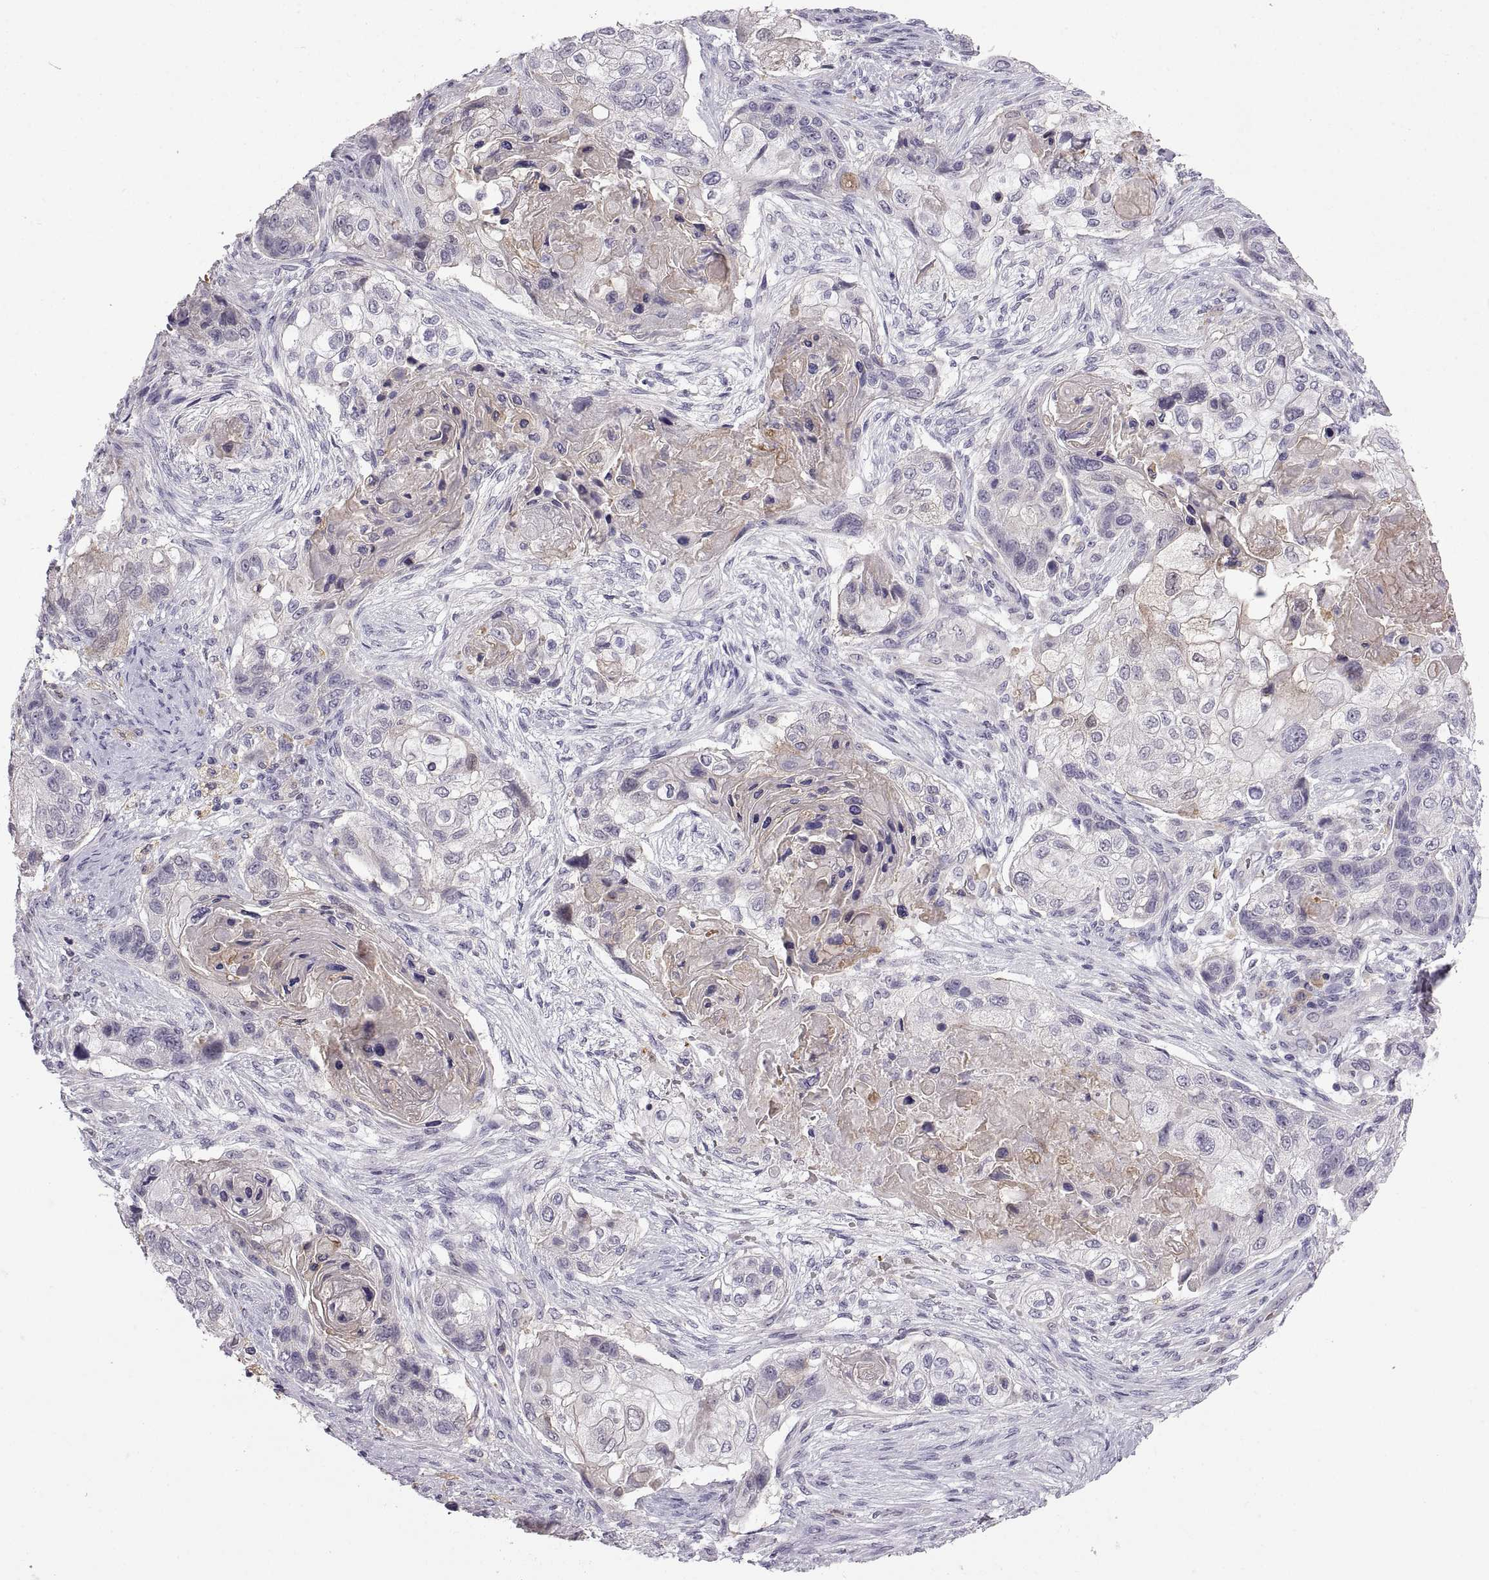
{"staining": {"intensity": "negative", "quantity": "none", "location": "none"}, "tissue": "lung cancer", "cell_type": "Tumor cells", "image_type": "cancer", "snomed": [{"axis": "morphology", "description": "Squamous cell carcinoma, NOS"}, {"axis": "topography", "description": "Lung"}], "caption": "There is no significant staining in tumor cells of lung cancer (squamous cell carcinoma). Brightfield microscopy of immunohistochemistry (IHC) stained with DAB (3,3'-diaminobenzidine) (brown) and hematoxylin (blue), captured at high magnification.", "gene": "MEIOC", "patient": {"sex": "male", "age": 69}}